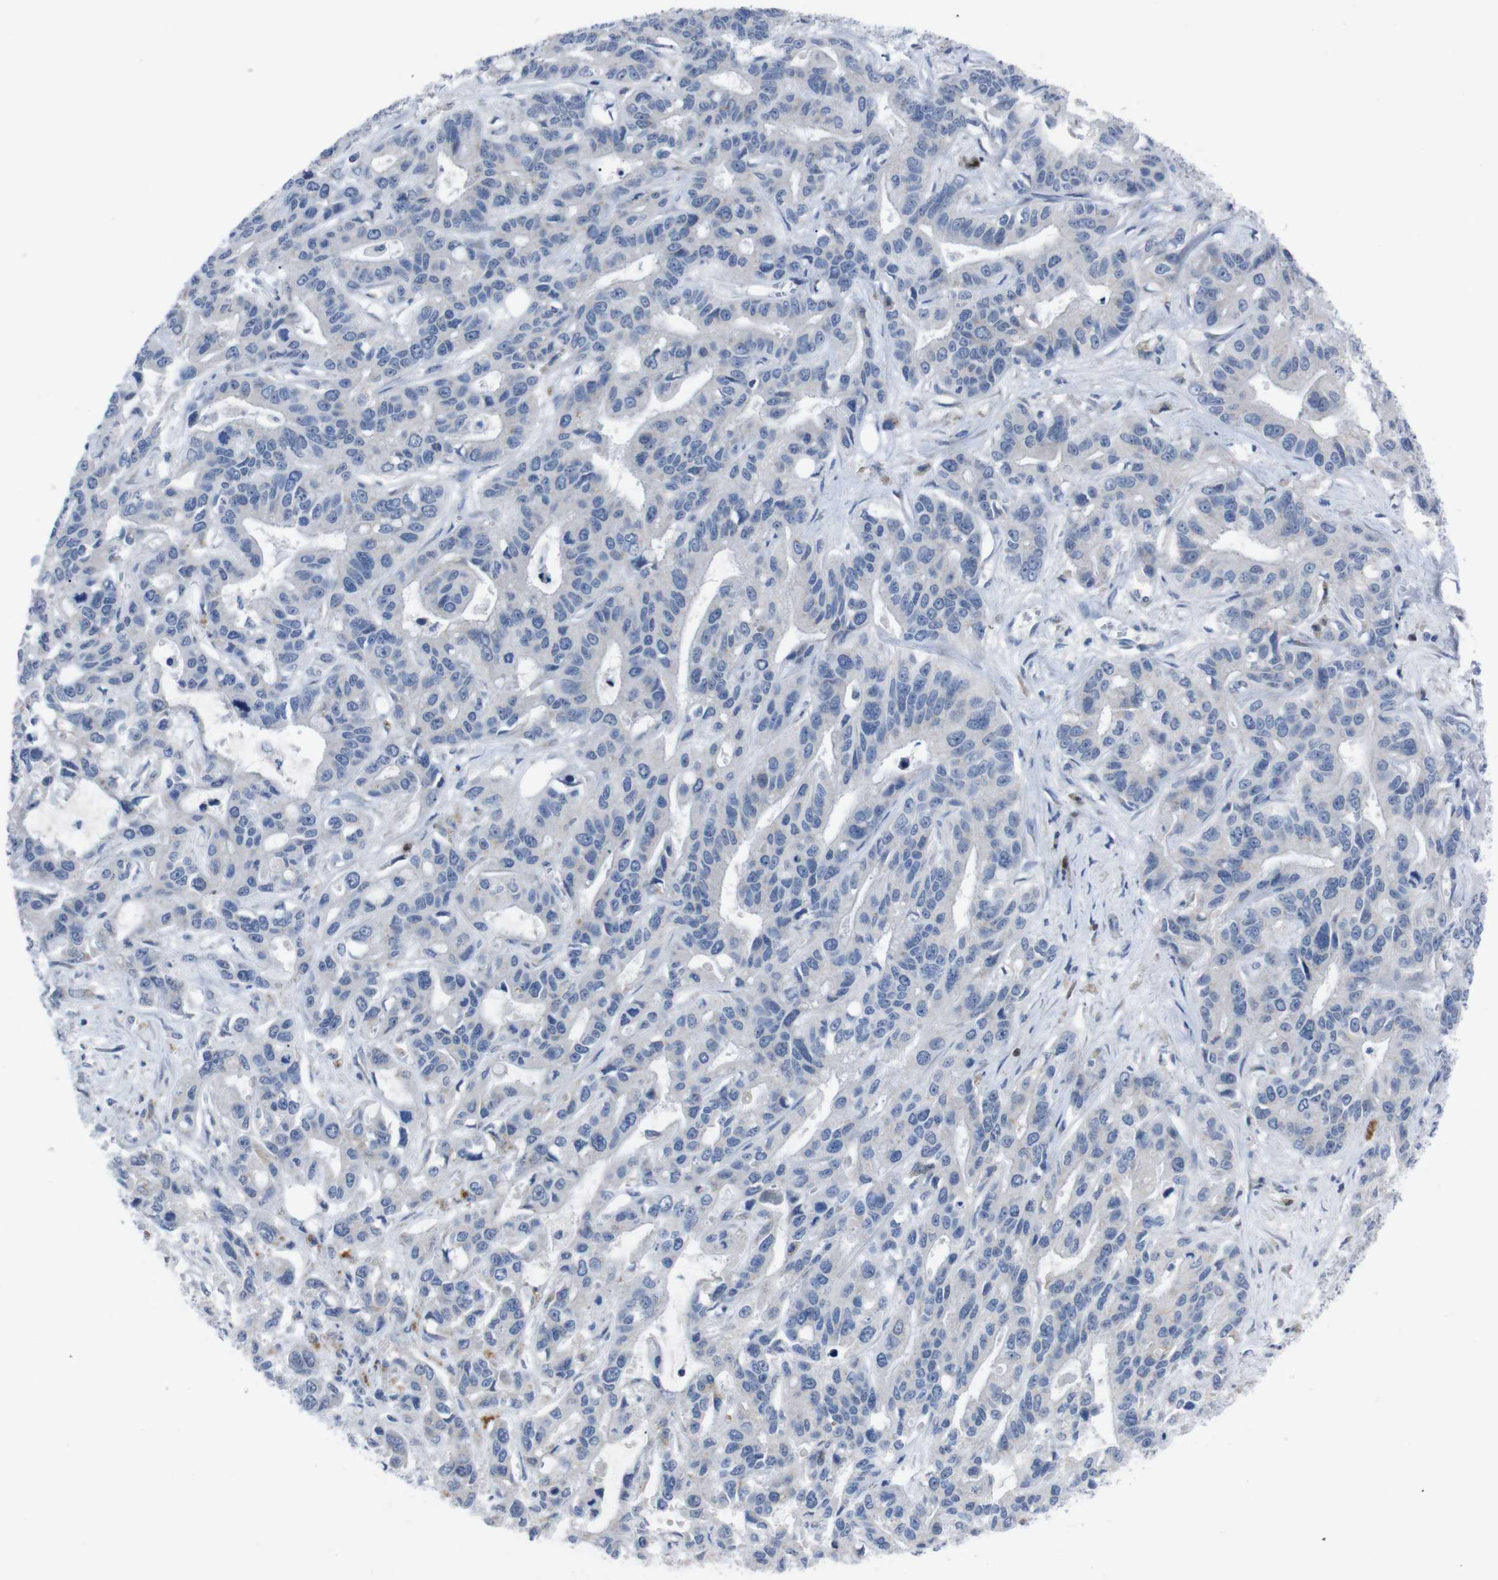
{"staining": {"intensity": "negative", "quantity": "none", "location": "none"}, "tissue": "liver cancer", "cell_type": "Tumor cells", "image_type": "cancer", "snomed": [{"axis": "morphology", "description": "Cholangiocarcinoma"}, {"axis": "topography", "description": "Liver"}], "caption": "High power microscopy image of an immunohistochemistry image of liver cancer, revealing no significant expression in tumor cells. (DAB (3,3'-diaminobenzidine) immunohistochemistry with hematoxylin counter stain).", "gene": "IRF4", "patient": {"sex": "female", "age": 65}}